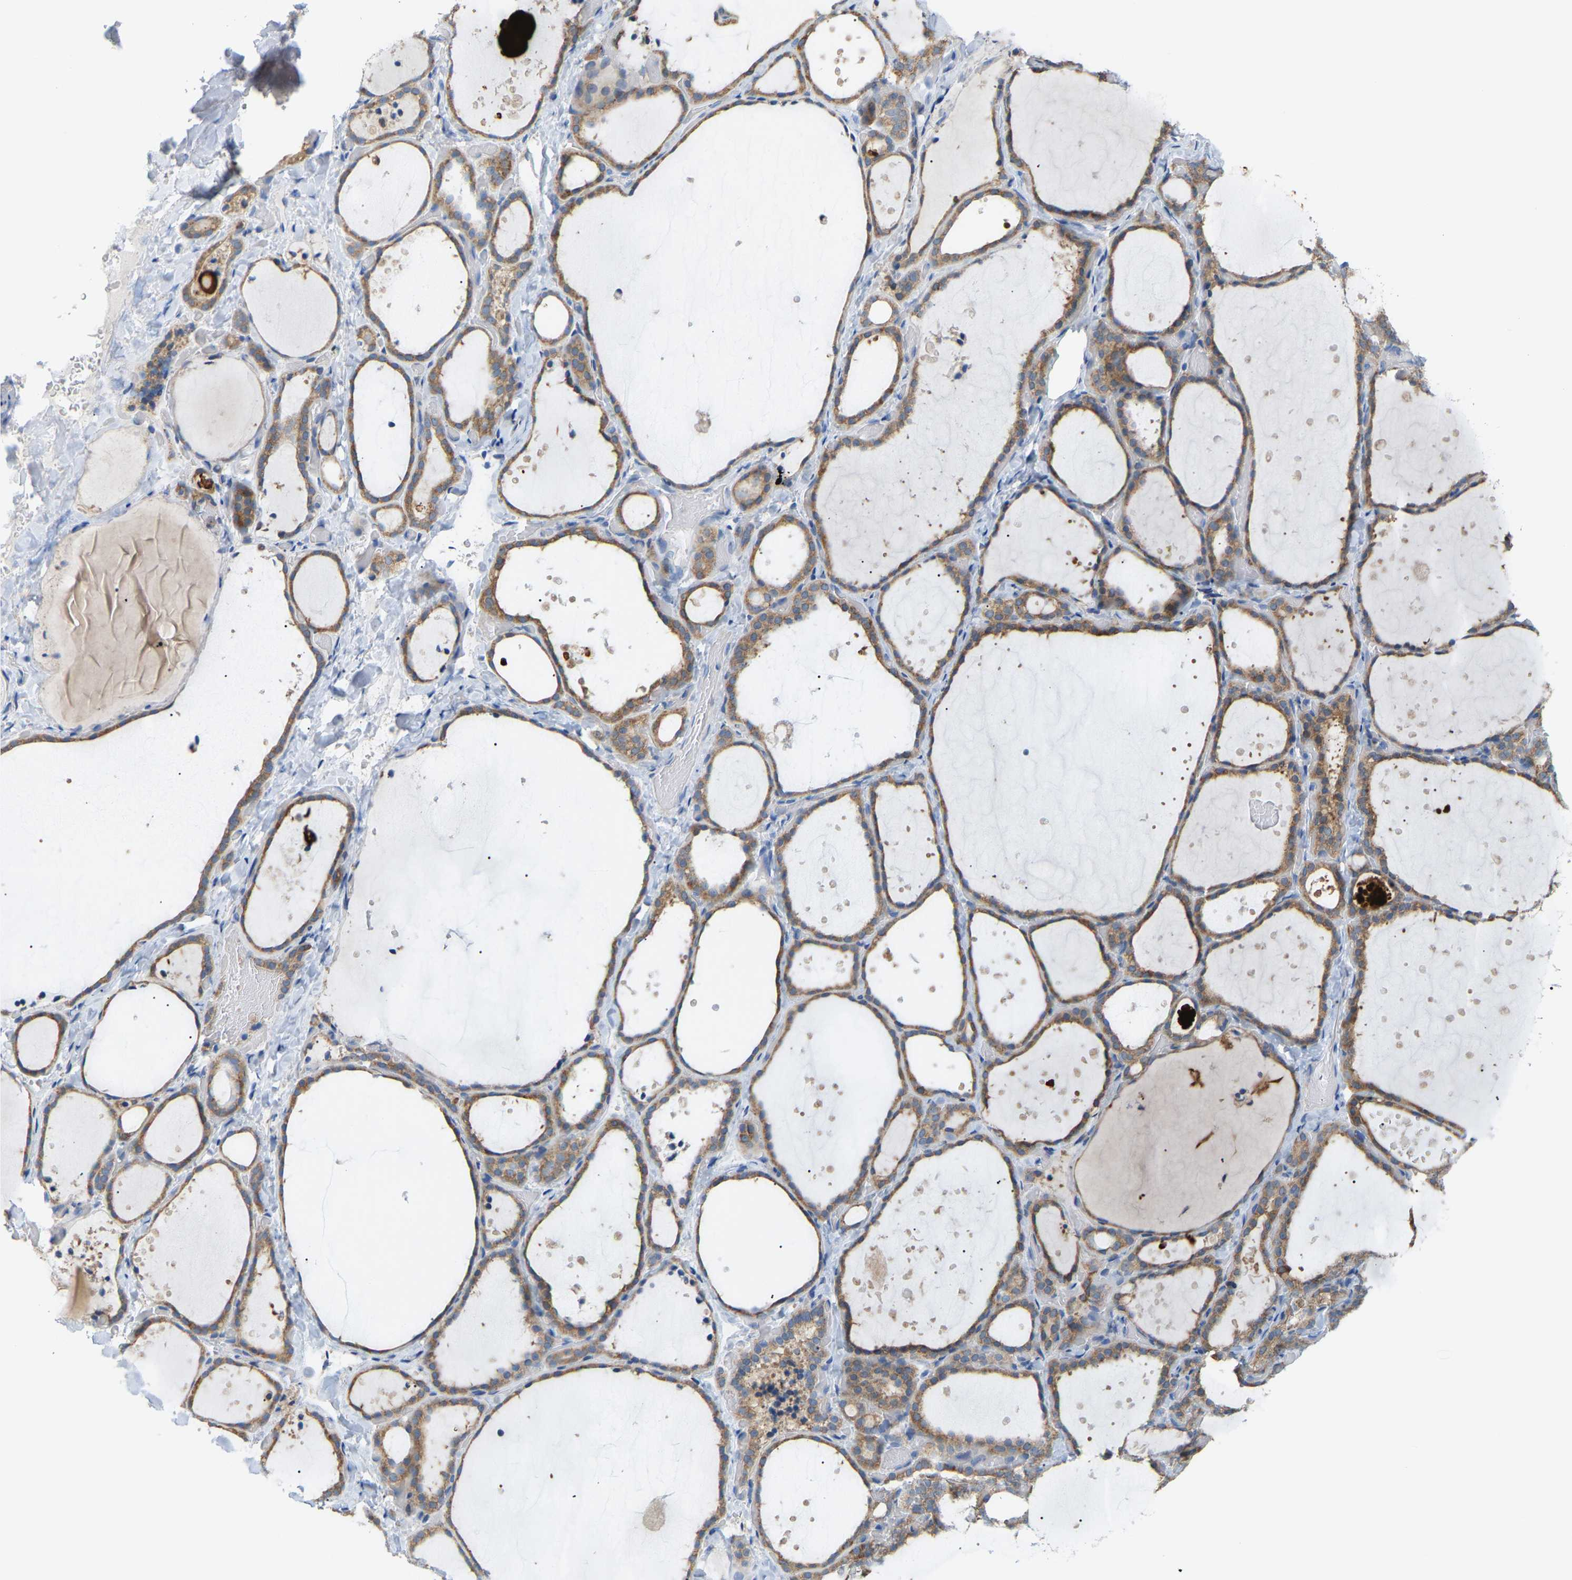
{"staining": {"intensity": "moderate", "quantity": ">75%", "location": "cytoplasmic/membranous"}, "tissue": "thyroid gland", "cell_type": "Glandular cells", "image_type": "normal", "snomed": [{"axis": "morphology", "description": "Normal tissue, NOS"}, {"axis": "topography", "description": "Thyroid gland"}], "caption": "Protein expression analysis of unremarkable human thyroid gland reveals moderate cytoplasmic/membranous expression in approximately >75% of glandular cells. (Stains: DAB (3,3'-diaminobenzidine) in brown, nuclei in blue, Microscopy: brightfield microscopy at high magnification).", "gene": "CROT", "patient": {"sex": "female", "age": 44}}